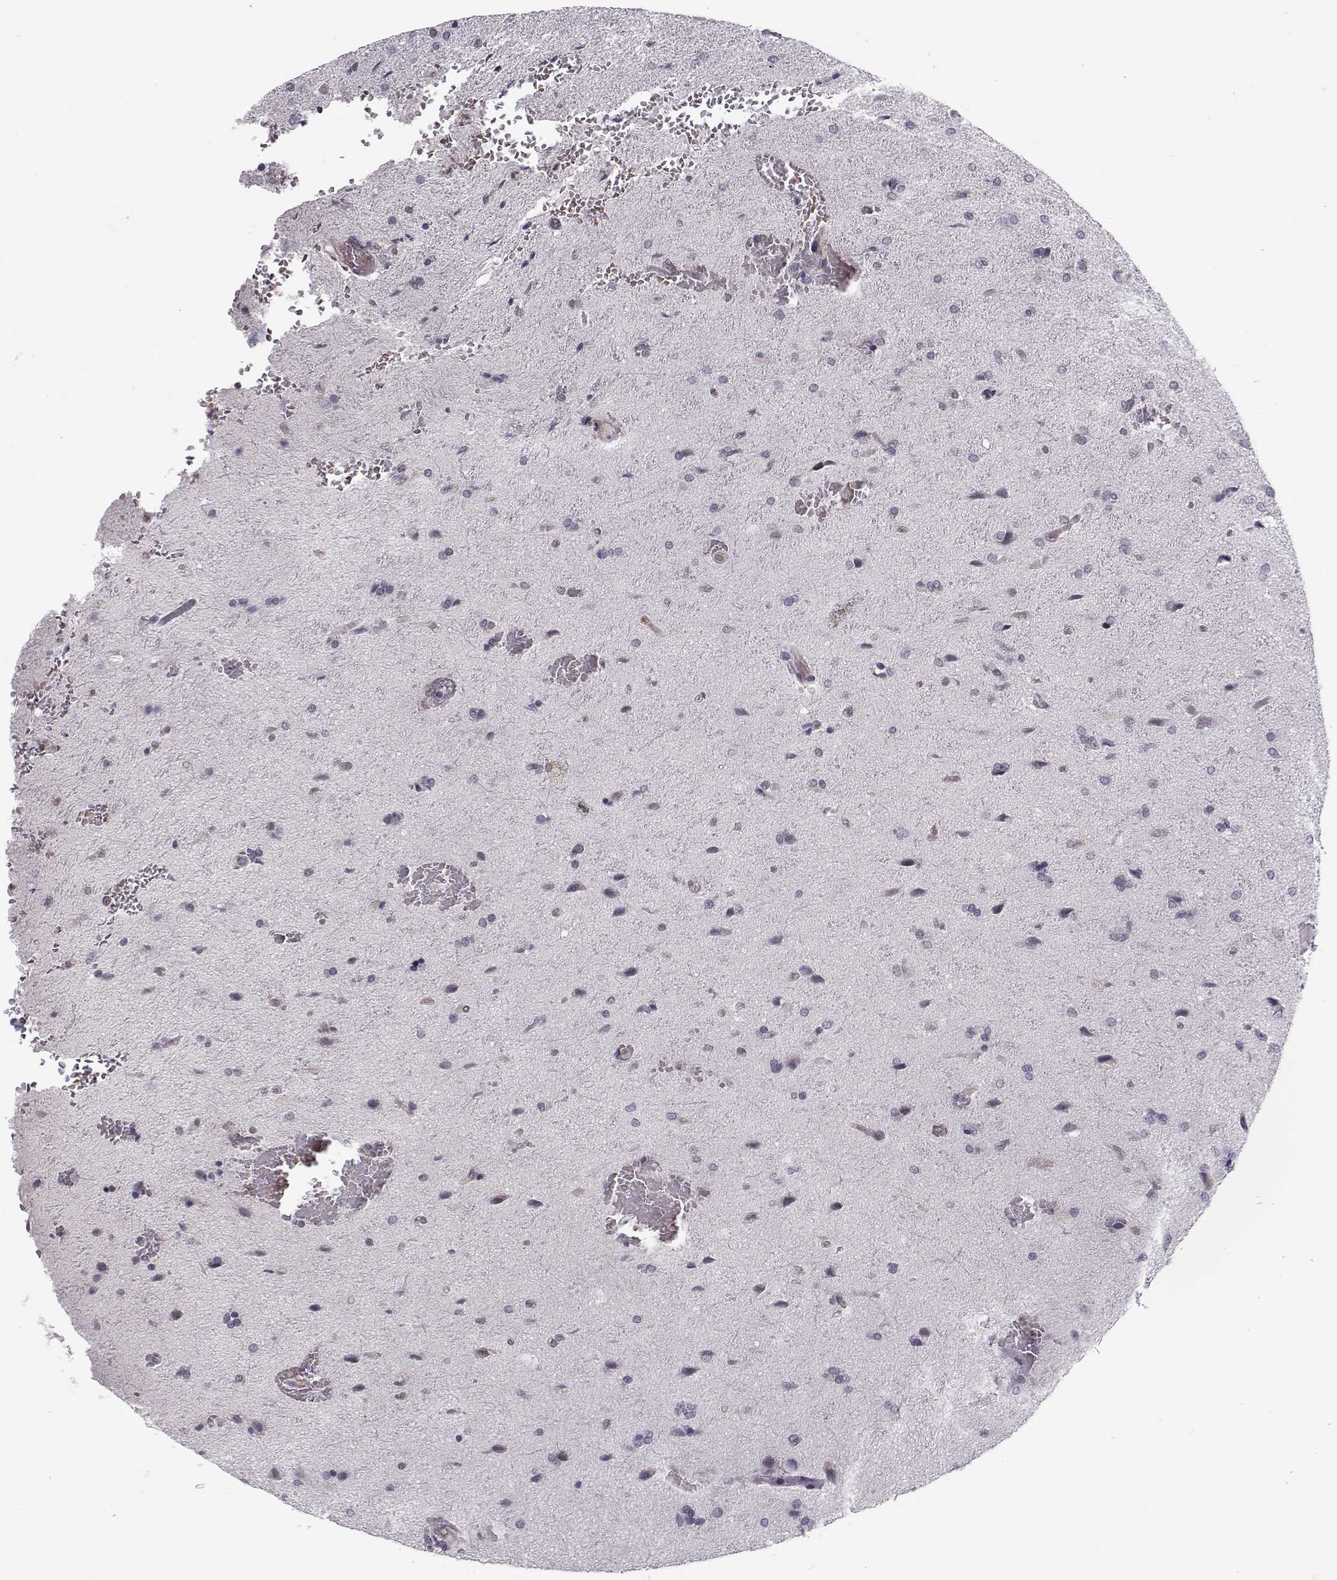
{"staining": {"intensity": "negative", "quantity": "none", "location": "none"}, "tissue": "glioma", "cell_type": "Tumor cells", "image_type": "cancer", "snomed": [{"axis": "morphology", "description": "Glioma, malignant, High grade"}, {"axis": "topography", "description": "Brain"}], "caption": "Micrograph shows no protein expression in tumor cells of glioma tissue. (DAB immunohistochemistry with hematoxylin counter stain).", "gene": "KIF13B", "patient": {"sex": "male", "age": 68}}